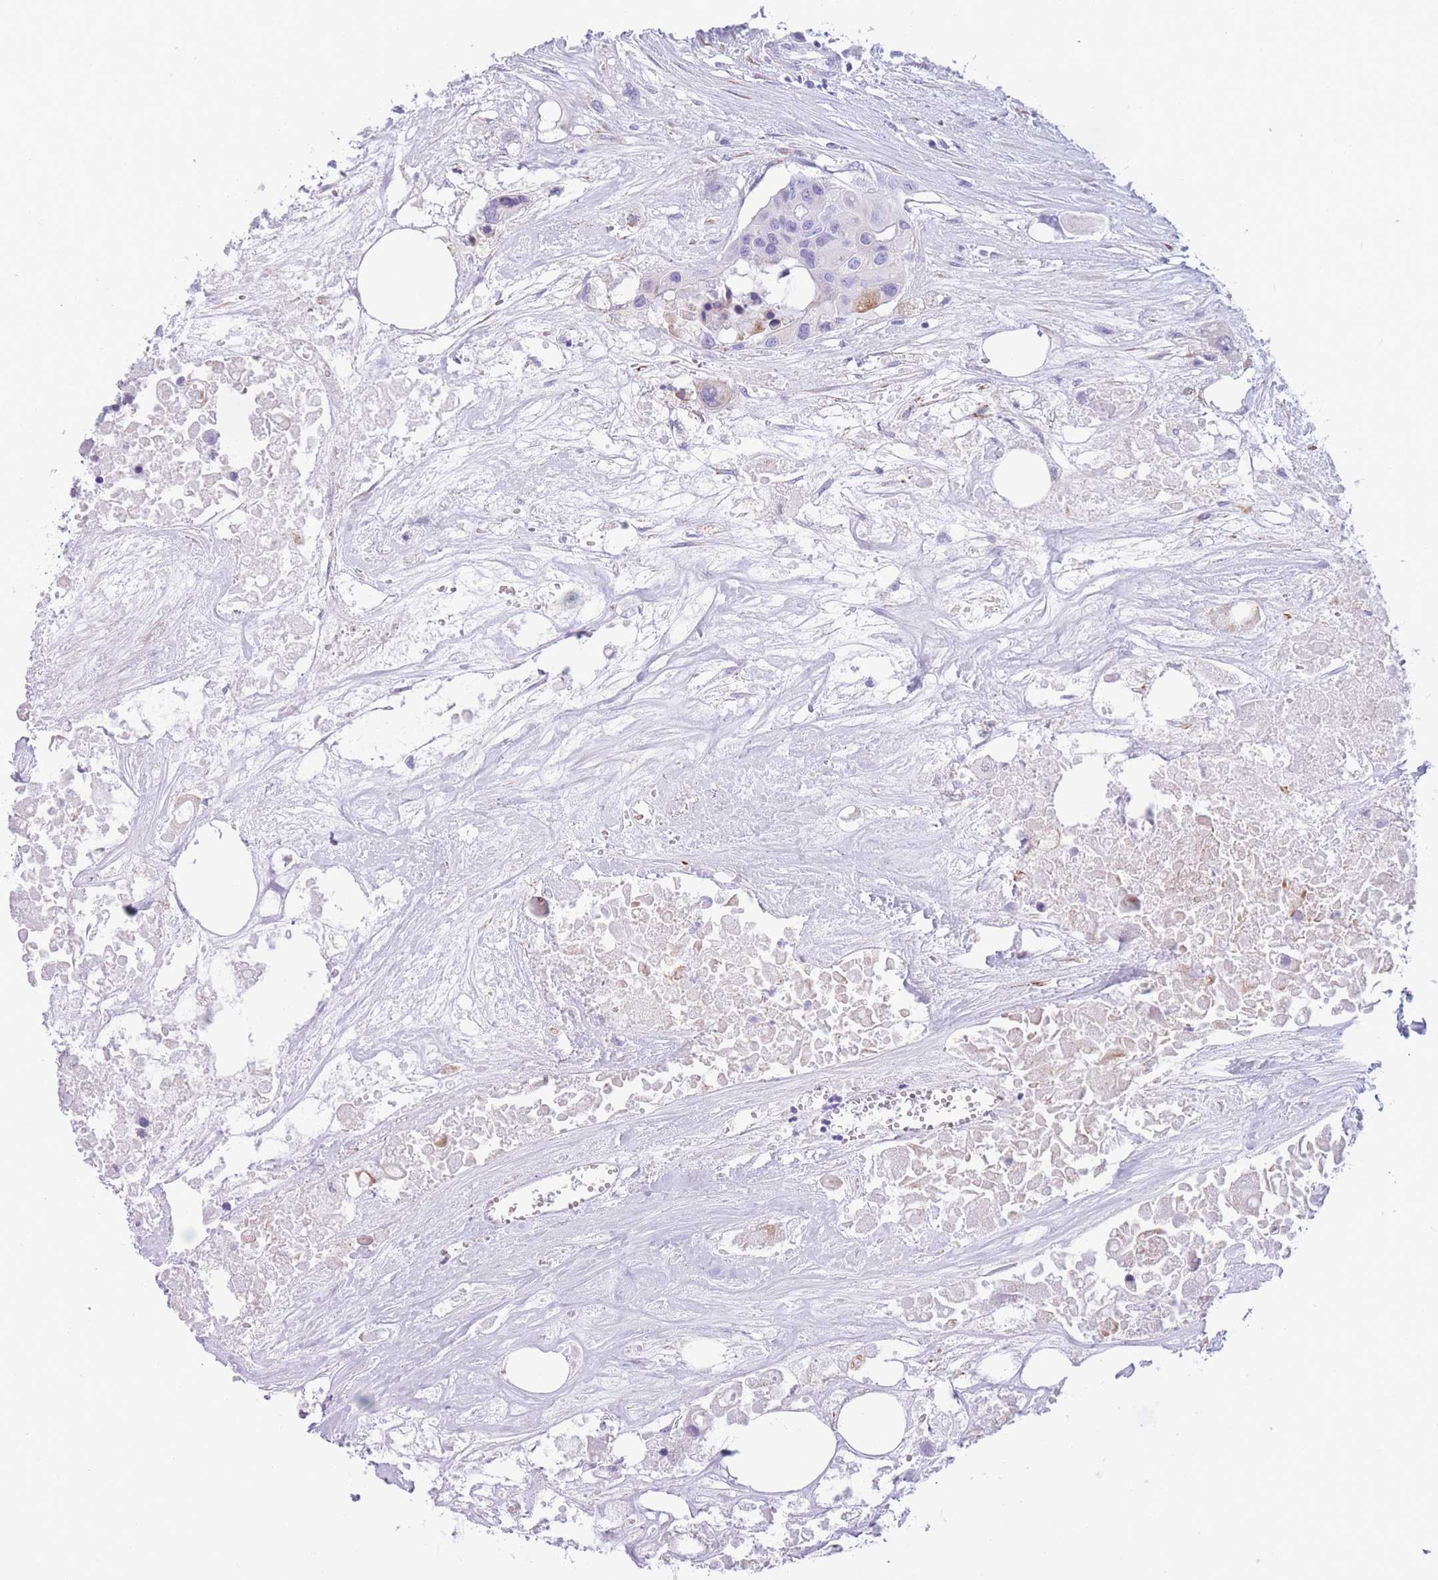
{"staining": {"intensity": "negative", "quantity": "none", "location": "none"}, "tissue": "colorectal cancer", "cell_type": "Tumor cells", "image_type": "cancer", "snomed": [{"axis": "morphology", "description": "Adenocarcinoma, NOS"}, {"axis": "topography", "description": "Colon"}], "caption": "The immunohistochemistry (IHC) micrograph has no significant positivity in tumor cells of adenocarcinoma (colorectal) tissue.", "gene": "COL27A1", "patient": {"sex": "male", "age": 77}}